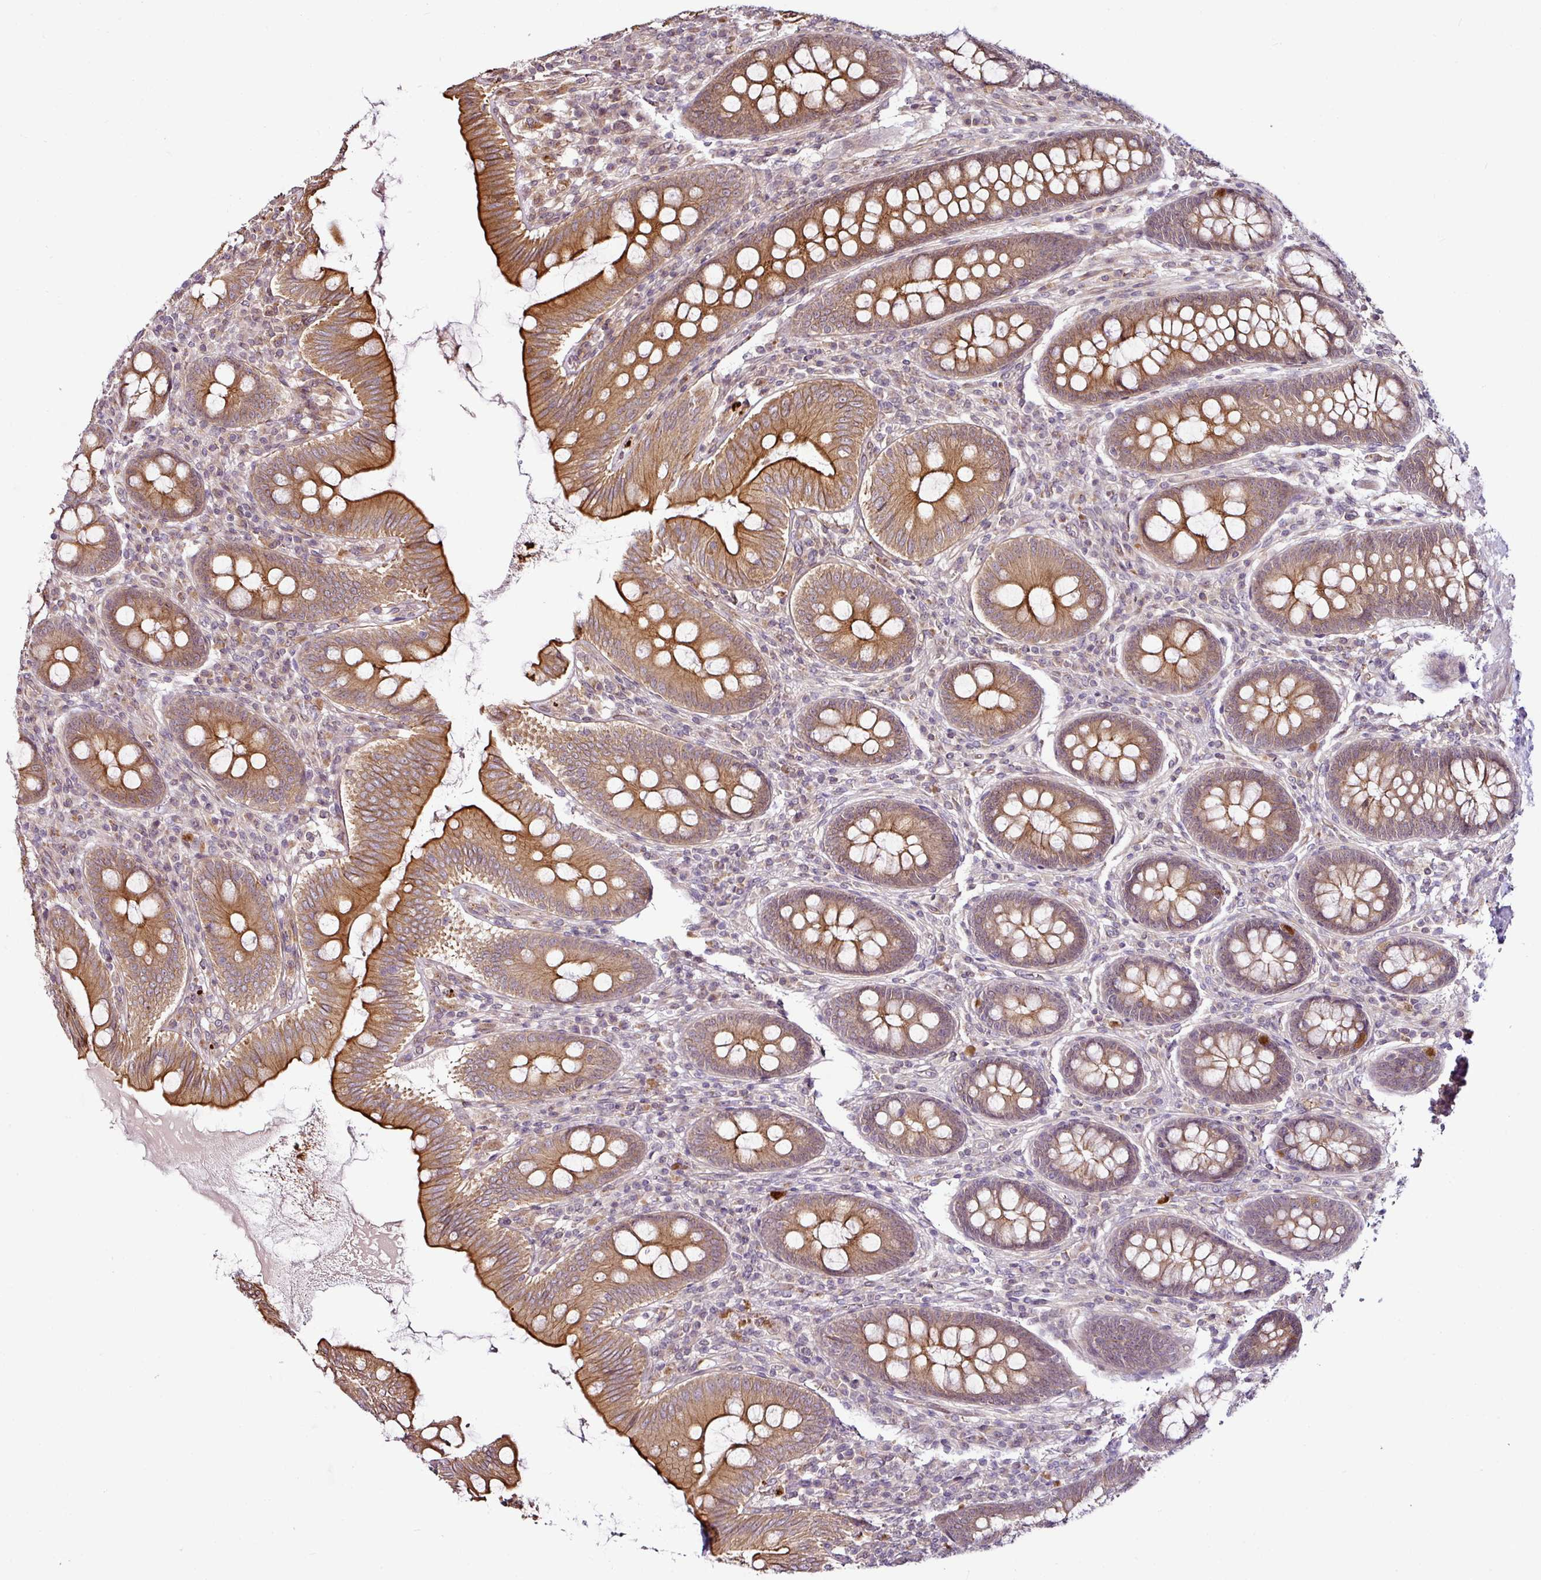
{"staining": {"intensity": "strong", "quantity": ">75%", "location": "cytoplasmic/membranous"}, "tissue": "appendix", "cell_type": "Glandular cells", "image_type": "normal", "snomed": [{"axis": "morphology", "description": "Normal tissue, NOS"}, {"axis": "topography", "description": "Appendix"}], "caption": "An immunohistochemistry micrograph of normal tissue is shown. Protein staining in brown highlights strong cytoplasmic/membranous positivity in appendix within glandular cells. Nuclei are stained in blue.", "gene": "DCAF13", "patient": {"sex": "male", "age": 71}}